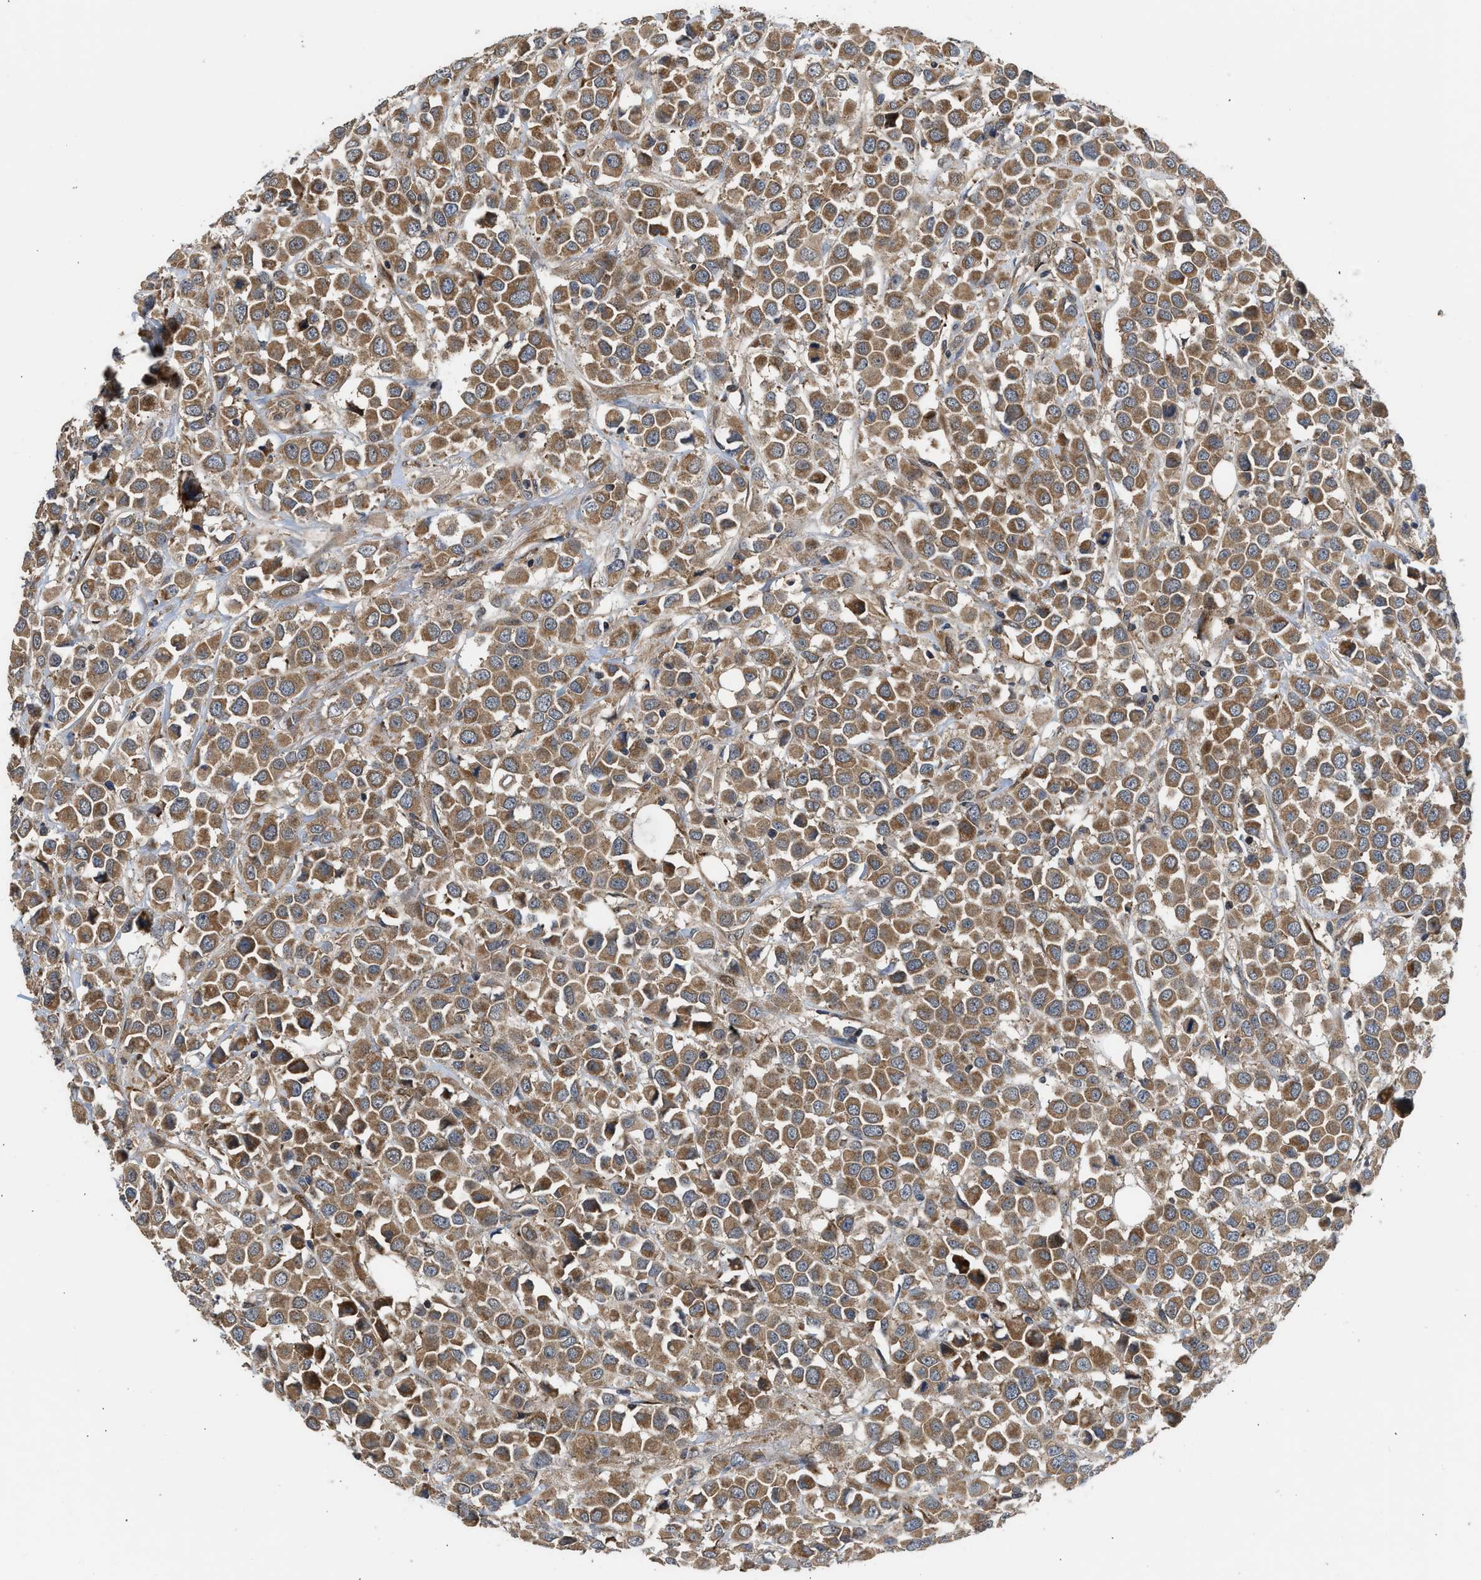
{"staining": {"intensity": "moderate", "quantity": ">75%", "location": "cytoplasmic/membranous"}, "tissue": "breast cancer", "cell_type": "Tumor cells", "image_type": "cancer", "snomed": [{"axis": "morphology", "description": "Duct carcinoma"}, {"axis": "topography", "description": "Breast"}], "caption": "Brown immunohistochemical staining in human intraductal carcinoma (breast) demonstrates moderate cytoplasmic/membranous staining in about >75% of tumor cells.", "gene": "POLG2", "patient": {"sex": "female", "age": 61}}